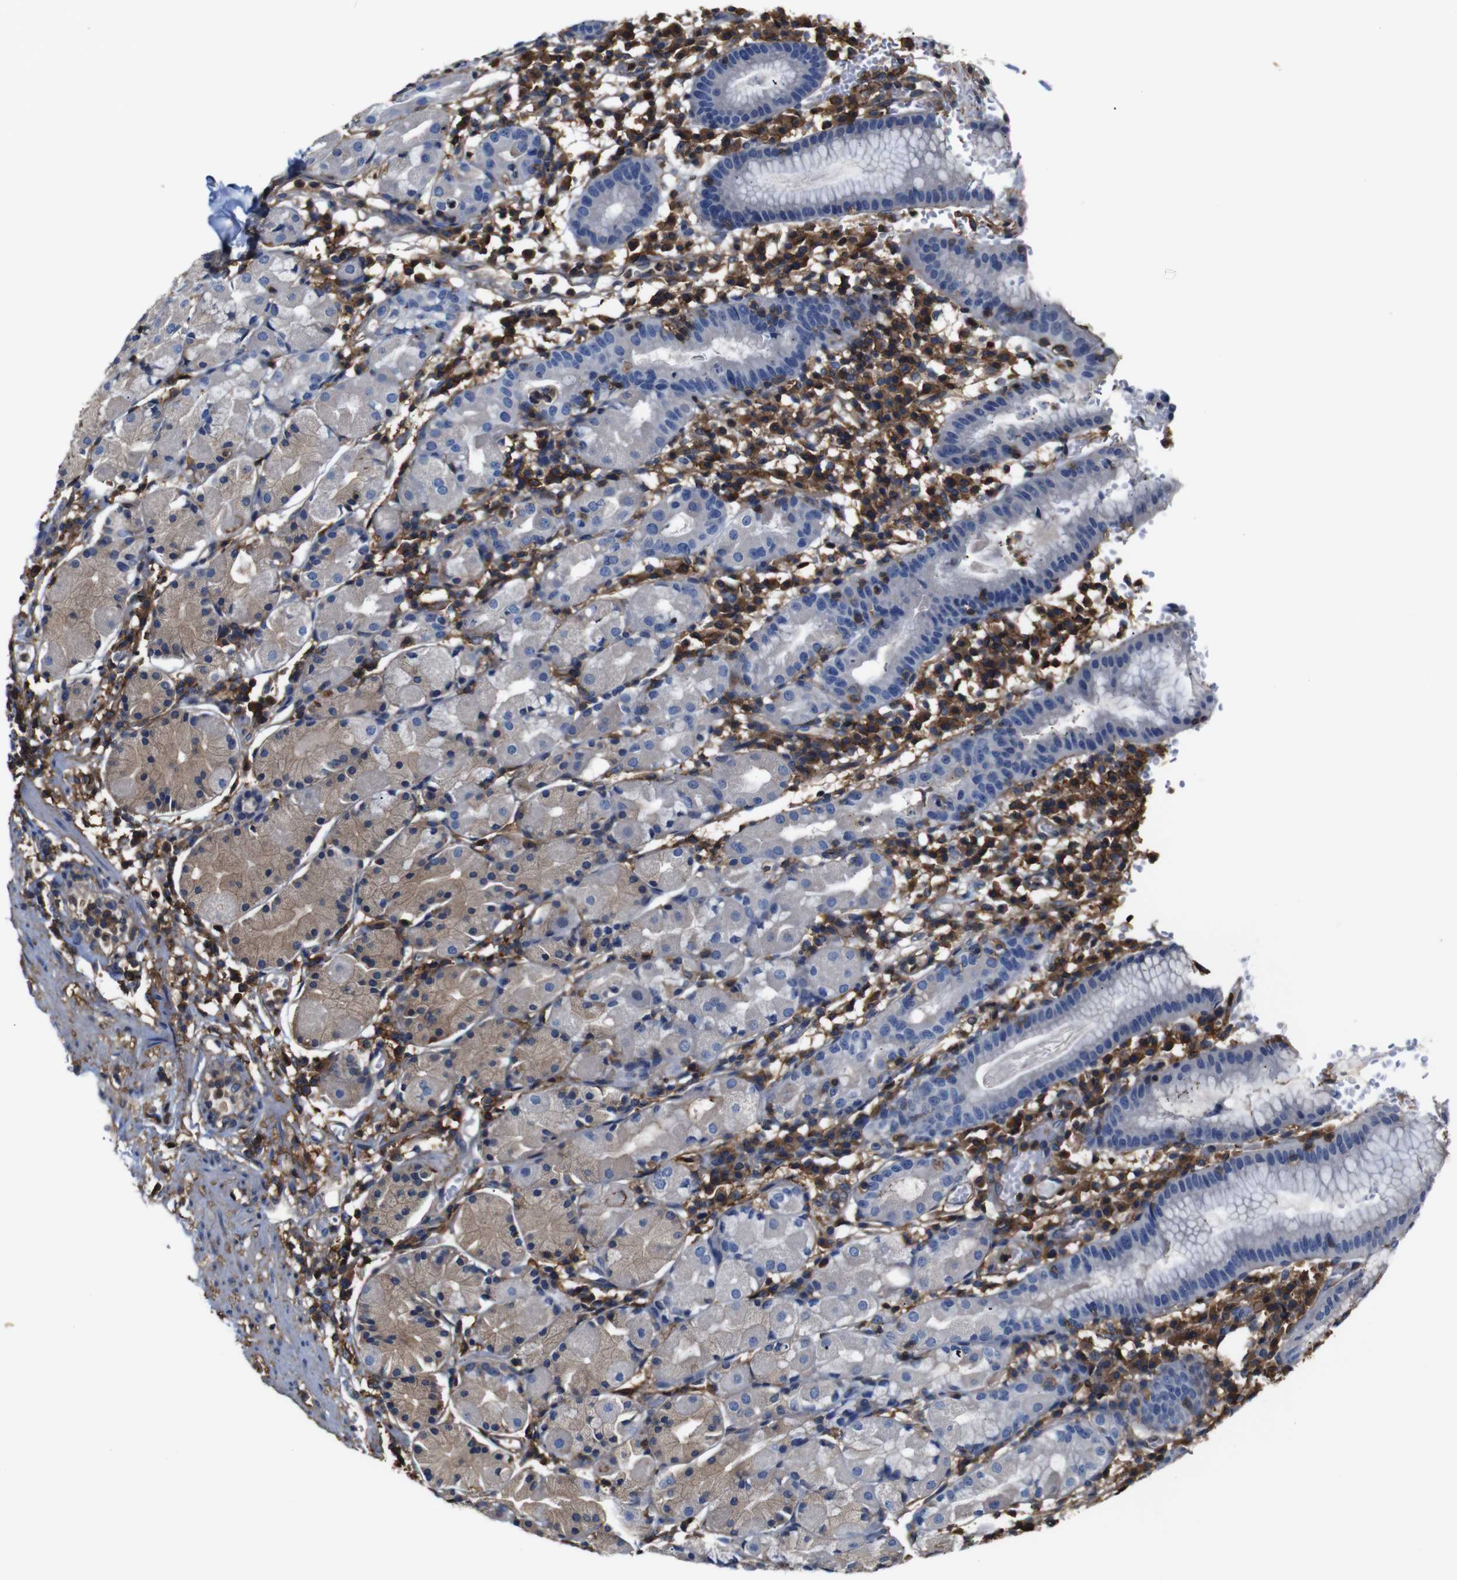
{"staining": {"intensity": "weak", "quantity": "<25%", "location": "cytoplasmic/membranous"}, "tissue": "stomach", "cell_type": "Glandular cells", "image_type": "normal", "snomed": [{"axis": "morphology", "description": "Normal tissue, NOS"}, {"axis": "topography", "description": "Stomach"}, {"axis": "topography", "description": "Stomach, lower"}], "caption": "A histopathology image of stomach stained for a protein reveals no brown staining in glandular cells. Brightfield microscopy of IHC stained with DAB (3,3'-diaminobenzidine) (brown) and hematoxylin (blue), captured at high magnification.", "gene": "PI4KA", "patient": {"sex": "female", "age": 75}}